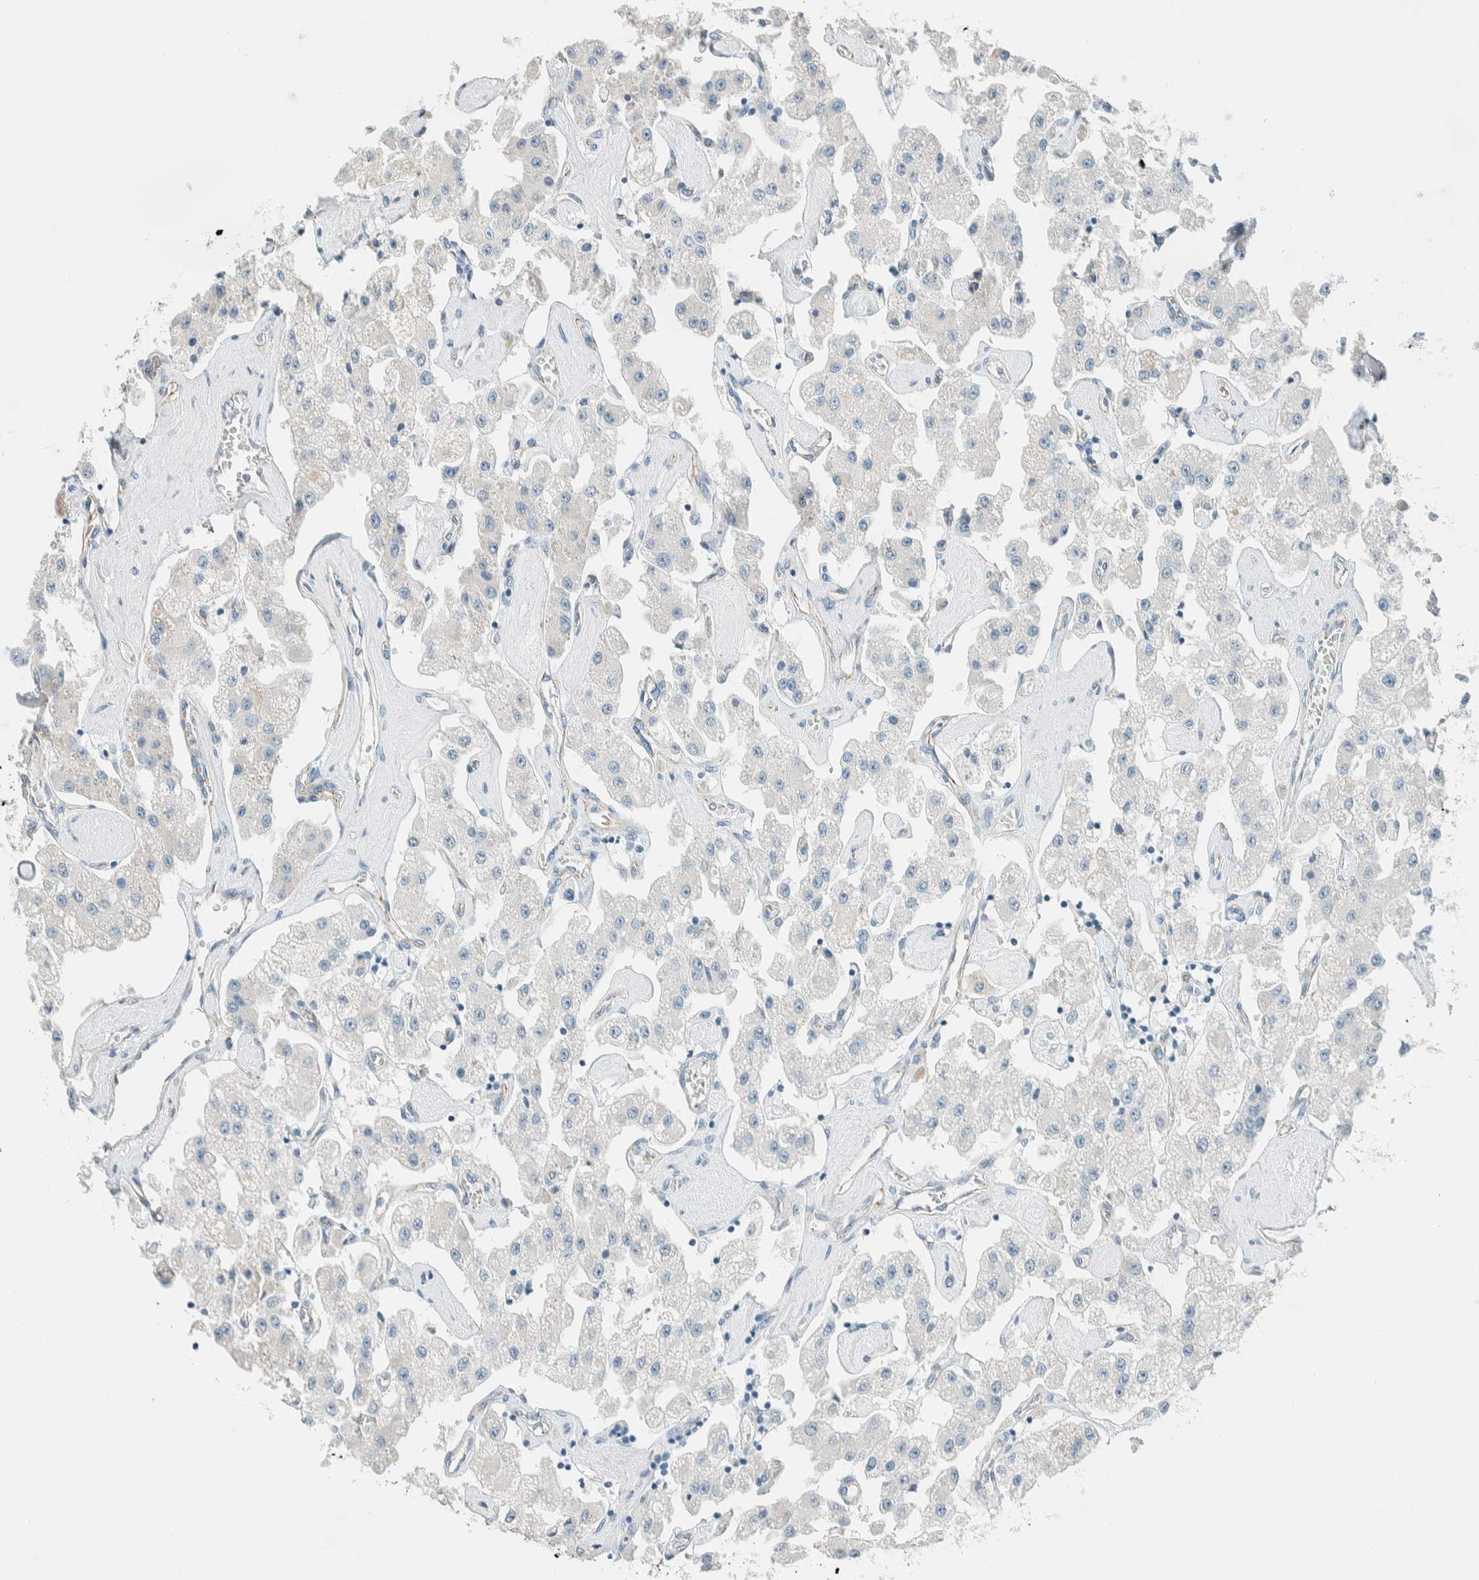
{"staining": {"intensity": "negative", "quantity": "none", "location": "none"}, "tissue": "carcinoid", "cell_type": "Tumor cells", "image_type": "cancer", "snomed": [{"axis": "morphology", "description": "Carcinoid, malignant, NOS"}, {"axis": "topography", "description": "Pancreas"}], "caption": "Histopathology image shows no protein positivity in tumor cells of carcinoid tissue.", "gene": "SLFN12", "patient": {"sex": "male", "age": 41}}